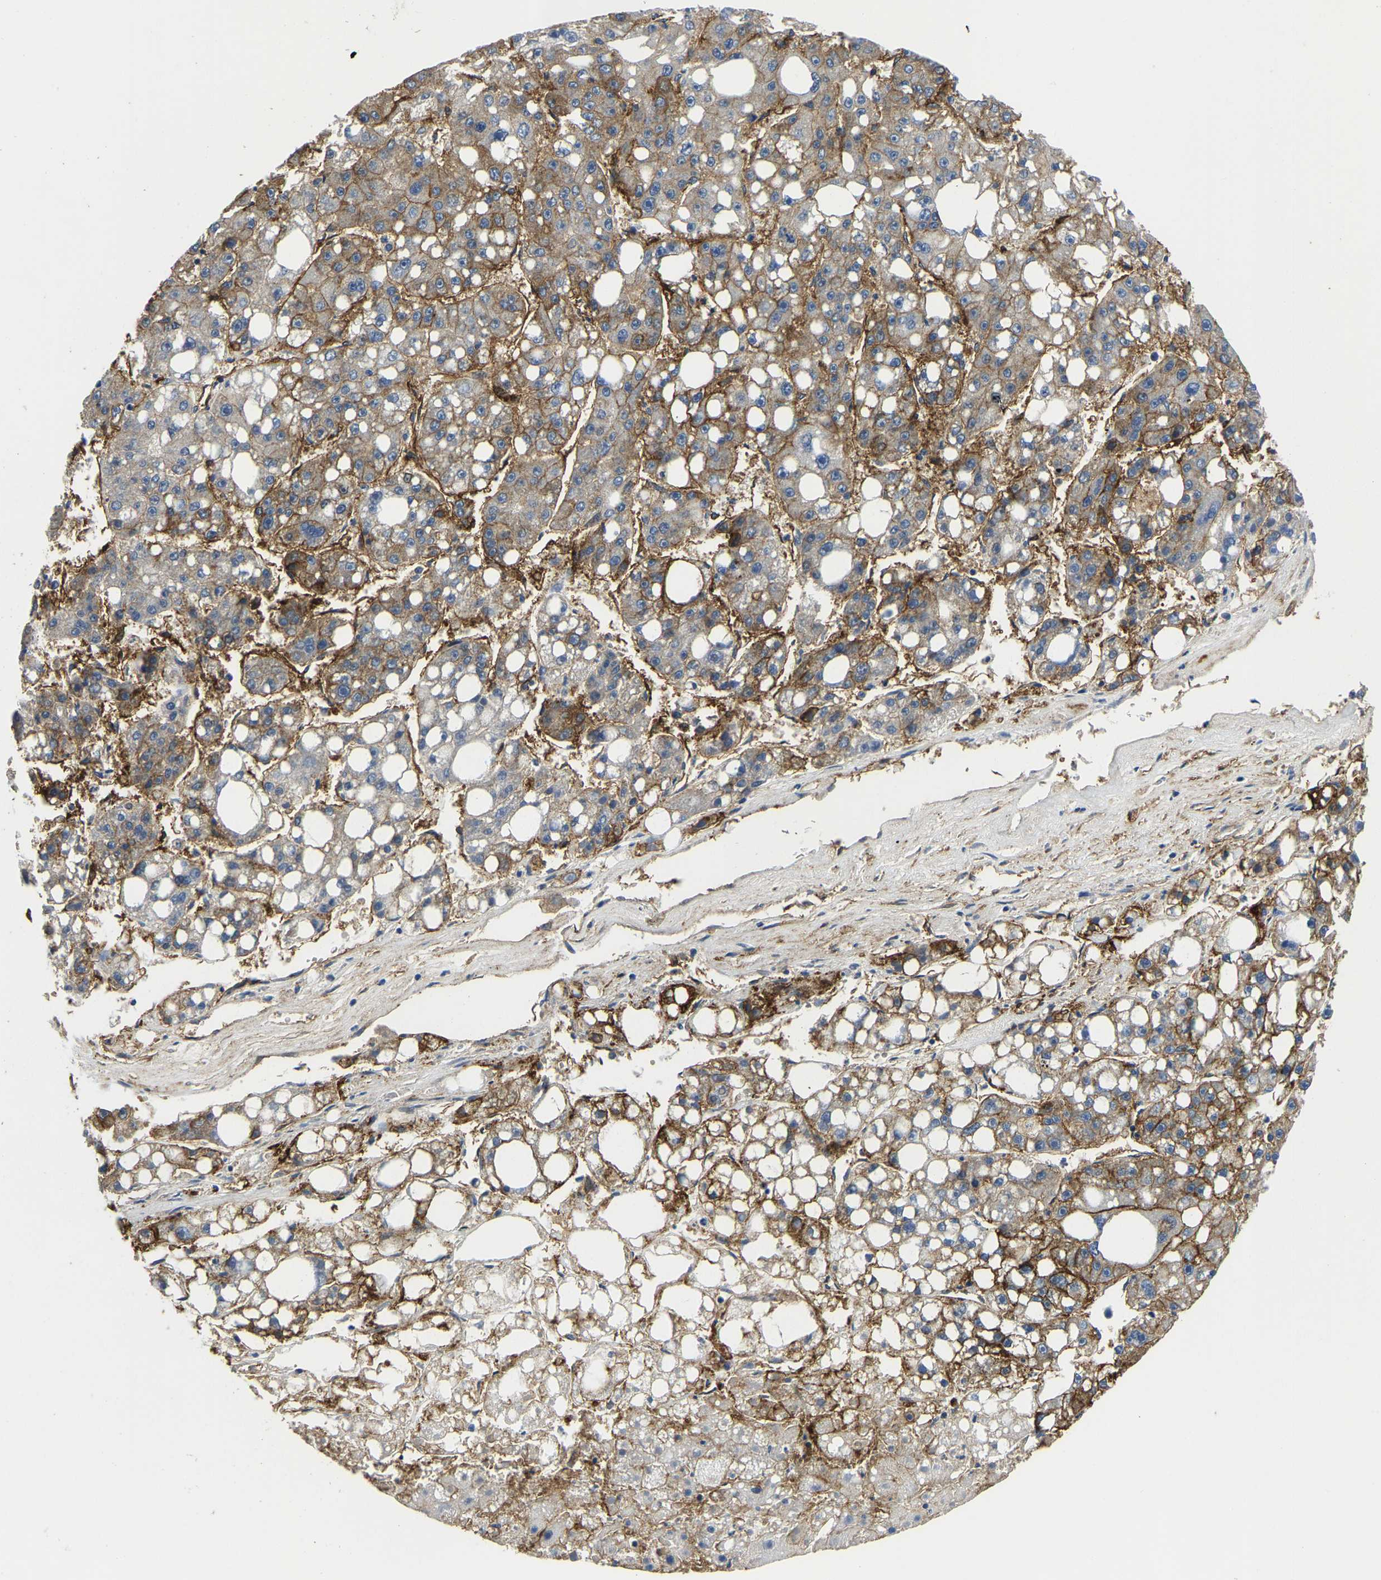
{"staining": {"intensity": "moderate", "quantity": ">75%", "location": "cytoplasmic/membranous"}, "tissue": "liver cancer", "cell_type": "Tumor cells", "image_type": "cancer", "snomed": [{"axis": "morphology", "description": "Carcinoma, Hepatocellular, NOS"}, {"axis": "topography", "description": "Liver"}], "caption": "DAB (3,3'-diaminobenzidine) immunohistochemical staining of human liver cancer reveals moderate cytoplasmic/membranous protein staining in about >75% of tumor cells.", "gene": "ITGA2", "patient": {"sex": "female", "age": 61}}